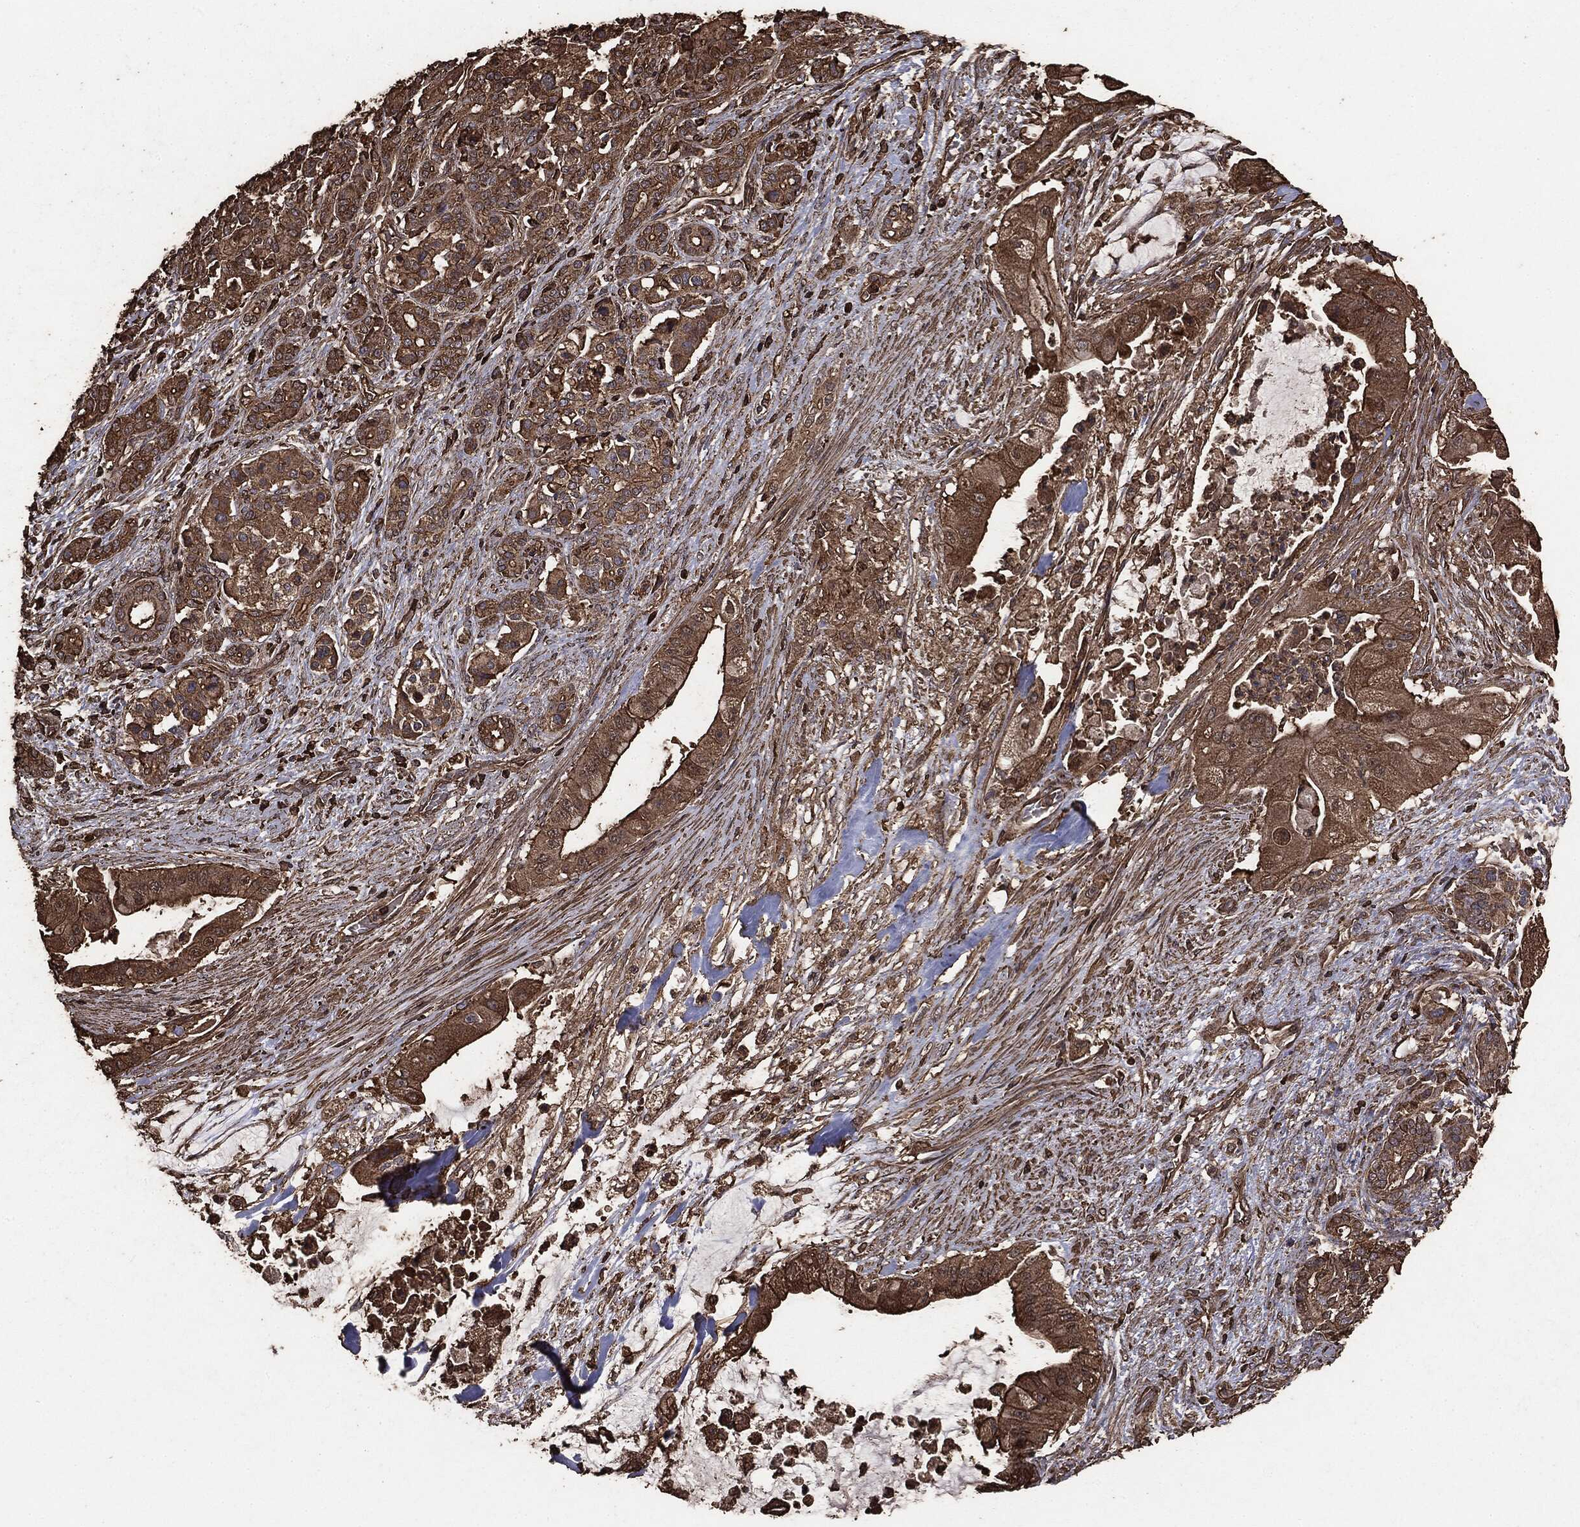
{"staining": {"intensity": "moderate", "quantity": ">75%", "location": "cytoplasmic/membranous"}, "tissue": "pancreatic cancer", "cell_type": "Tumor cells", "image_type": "cancer", "snomed": [{"axis": "morphology", "description": "Normal tissue, NOS"}, {"axis": "morphology", "description": "Inflammation, NOS"}, {"axis": "morphology", "description": "Adenocarcinoma, NOS"}, {"axis": "topography", "description": "Pancreas"}], "caption": "Moderate cytoplasmic/membranous protein staining is identified in about >75% of tumor cells in pancreatic adenocarcinoma. (DAB (3,3'-diaminobenzidine) IHC, brown staining for protein, blue staining for nuclei).", "gene": "MTOR", "patient": {"sex": "male", "age": 57}}